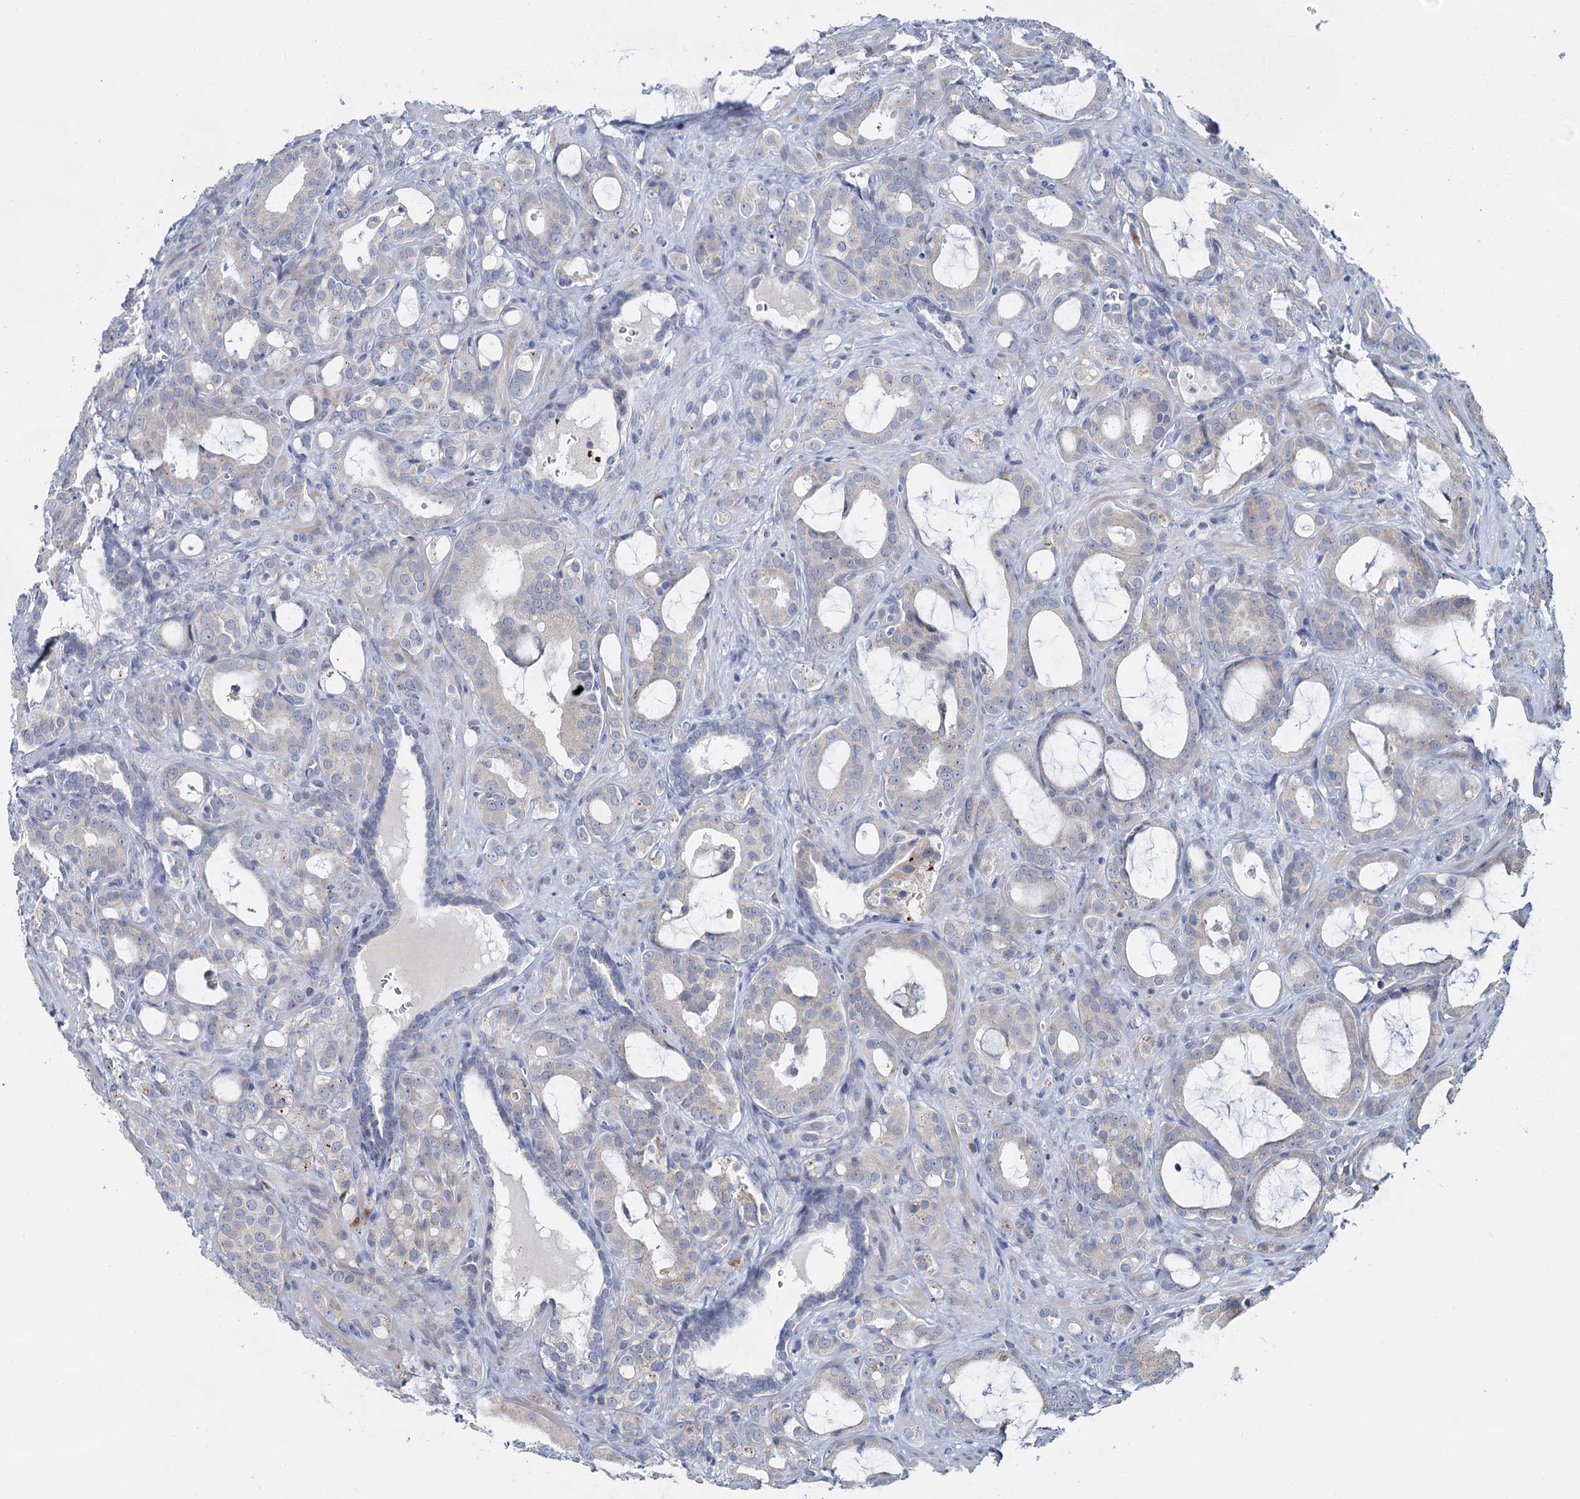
{"staining": {"intensity": "negative", "quantity": "none", "location": "none"}, "tissue": "prostate cancer", "cell_type": "Tumor cells", "image_type": "cancer", "snomed": [{"axis": "morphology", "description": "Adenocarcinoma, High grade"}, {"axis": "topography", "description": "Prostate"}], "caption": "Immunohistochemistry micrograph of neoplastic tissue: prostate adenocarcinoma (high-grade) stained with DAB (3,3'-diaminobenzidine) displays no significant protein staining in tumor cells.", "gene": "ACRBP", "patient": {"sex": "male", "age": 72}}